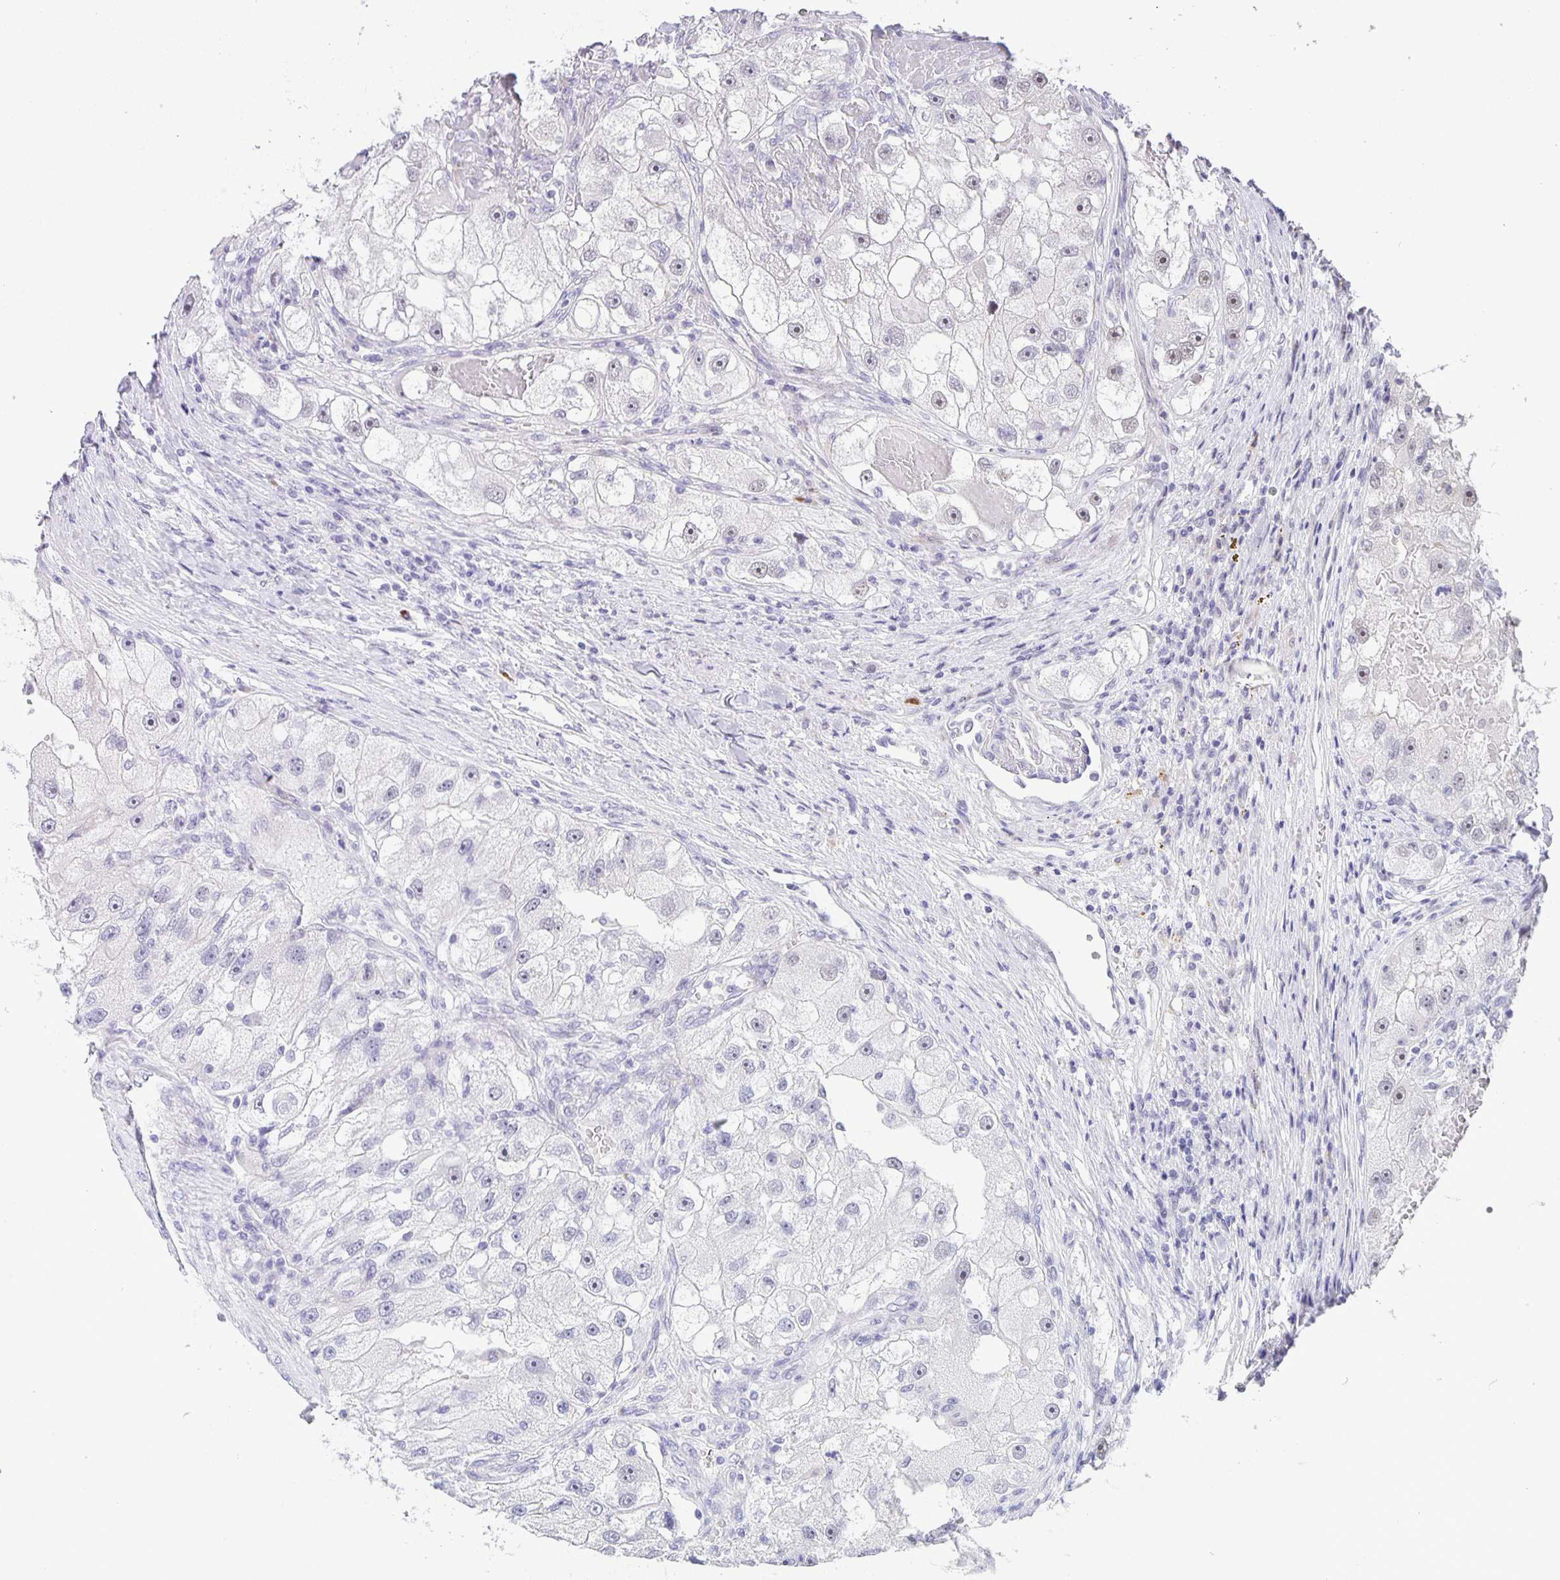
{"staining": {"intensity": "weak", "quantity": "<25%", "location": "nuclear"}, "tissue": "renal cancer", "cell_type": "Tumor cells", "image_type": "cancer", "snomed": [{"axis": "morphology", "description": "Adenocarcinoma, NOS"}, {"axis": "topography", "description": "Kidney"}], "caption": "Renal adenocarcinoma was stained to show a protein in brown. There is no significant staining in tumor cells.", "gene": "PHRF1", "patient": {"sex": "male", "age": 63}}